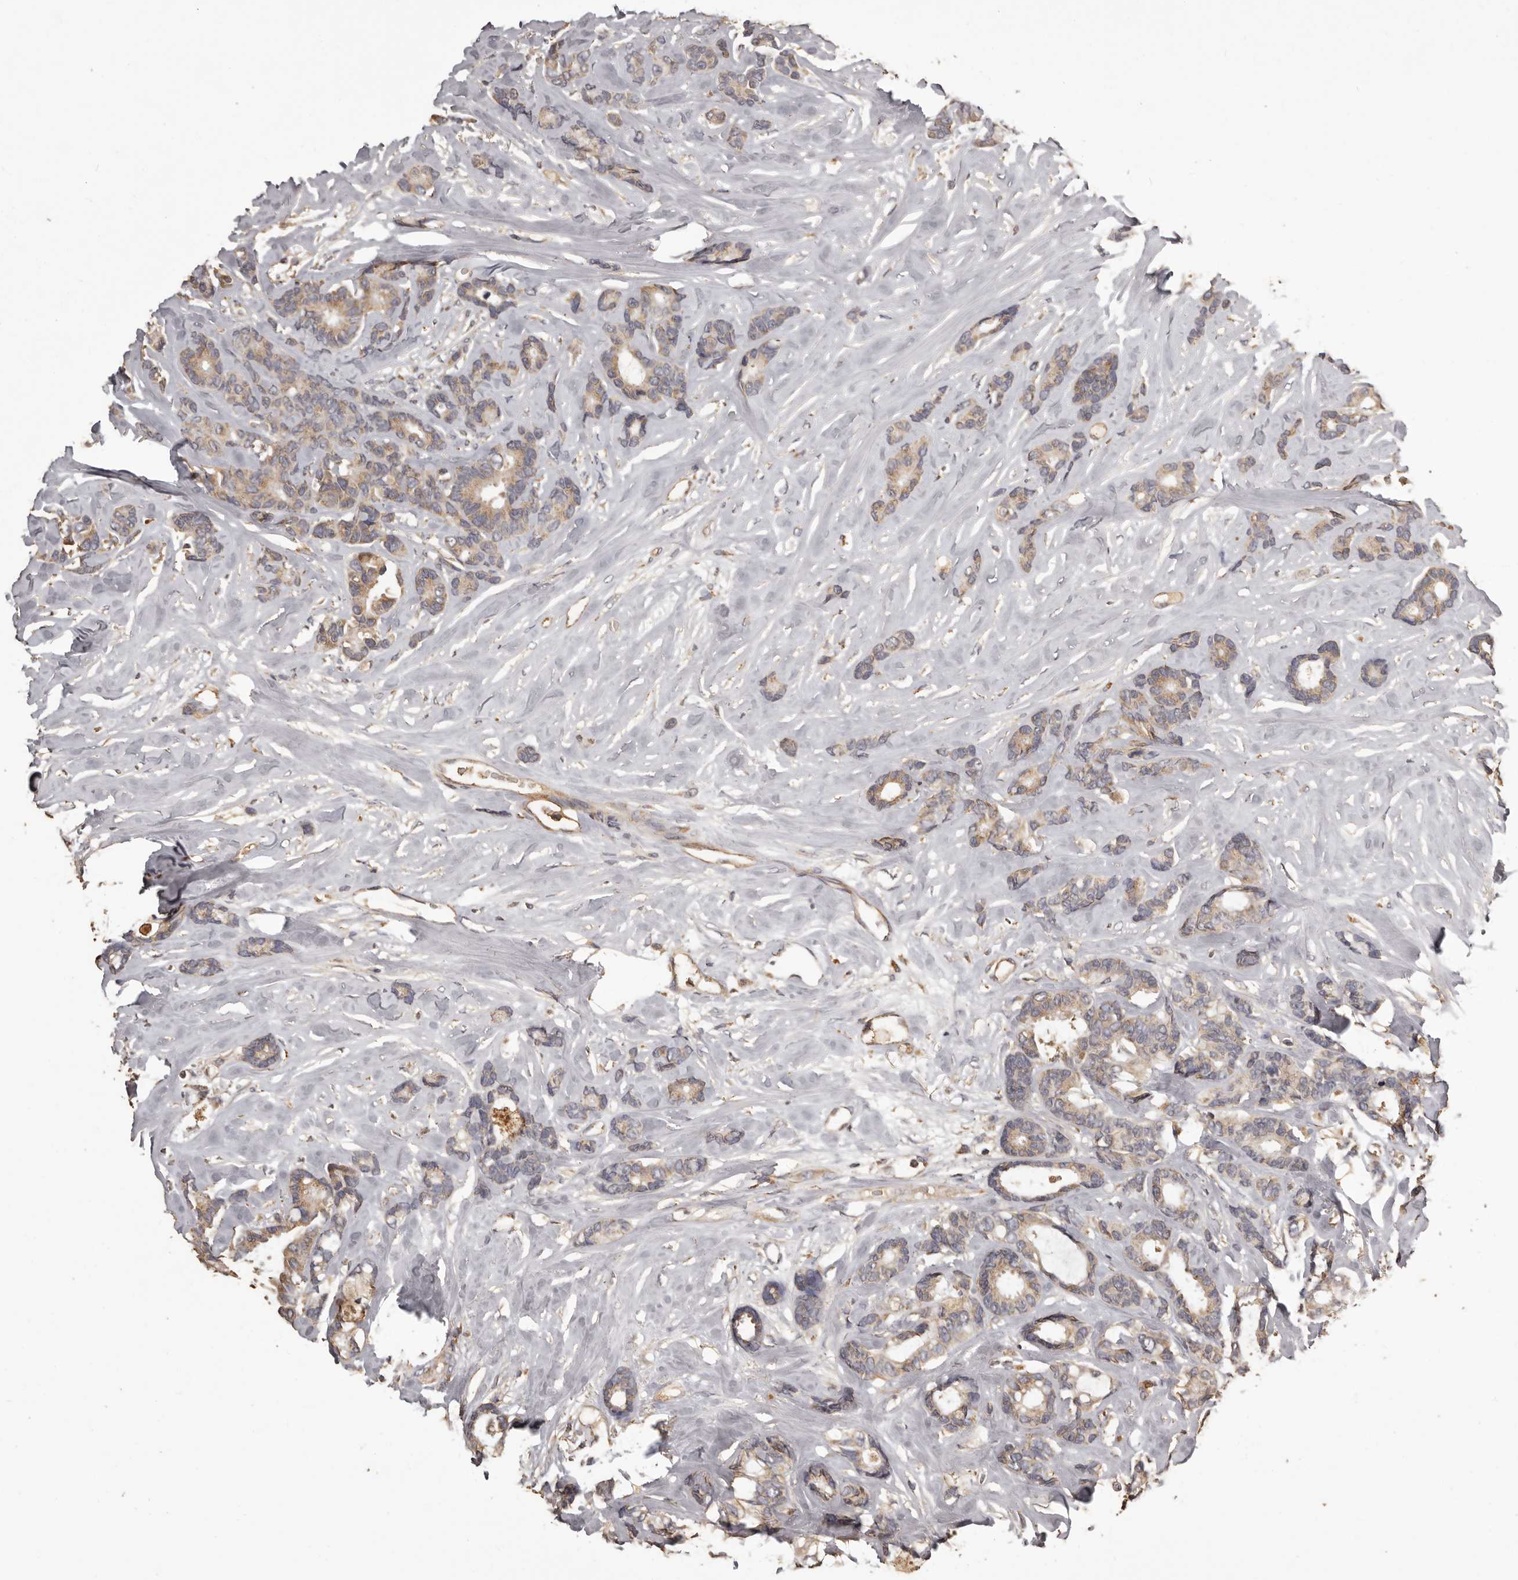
{"staining": {"intensity": "weak", "quantity": "25%-75%", "location": "cytoplasmic/membranous"}, "tissue": "breast cancer", "cell_type": "Tumor cells", "image_type": "cancer", "snomed": [{"axis": "morphology", "description": "Duct carcinoma"}, {"axis": "topography", "description": "Breast"}], "caption": "Approximately 25%-75% of tumor cells in human breast cancer (infiltrating ductal carcinoma) reveal weak cytoplasmic/membranous protein positivity as visualized by brown immunohistochemical staining.", "gene": "MGAT5", "patient": {"sex": "female", "age": 87}}